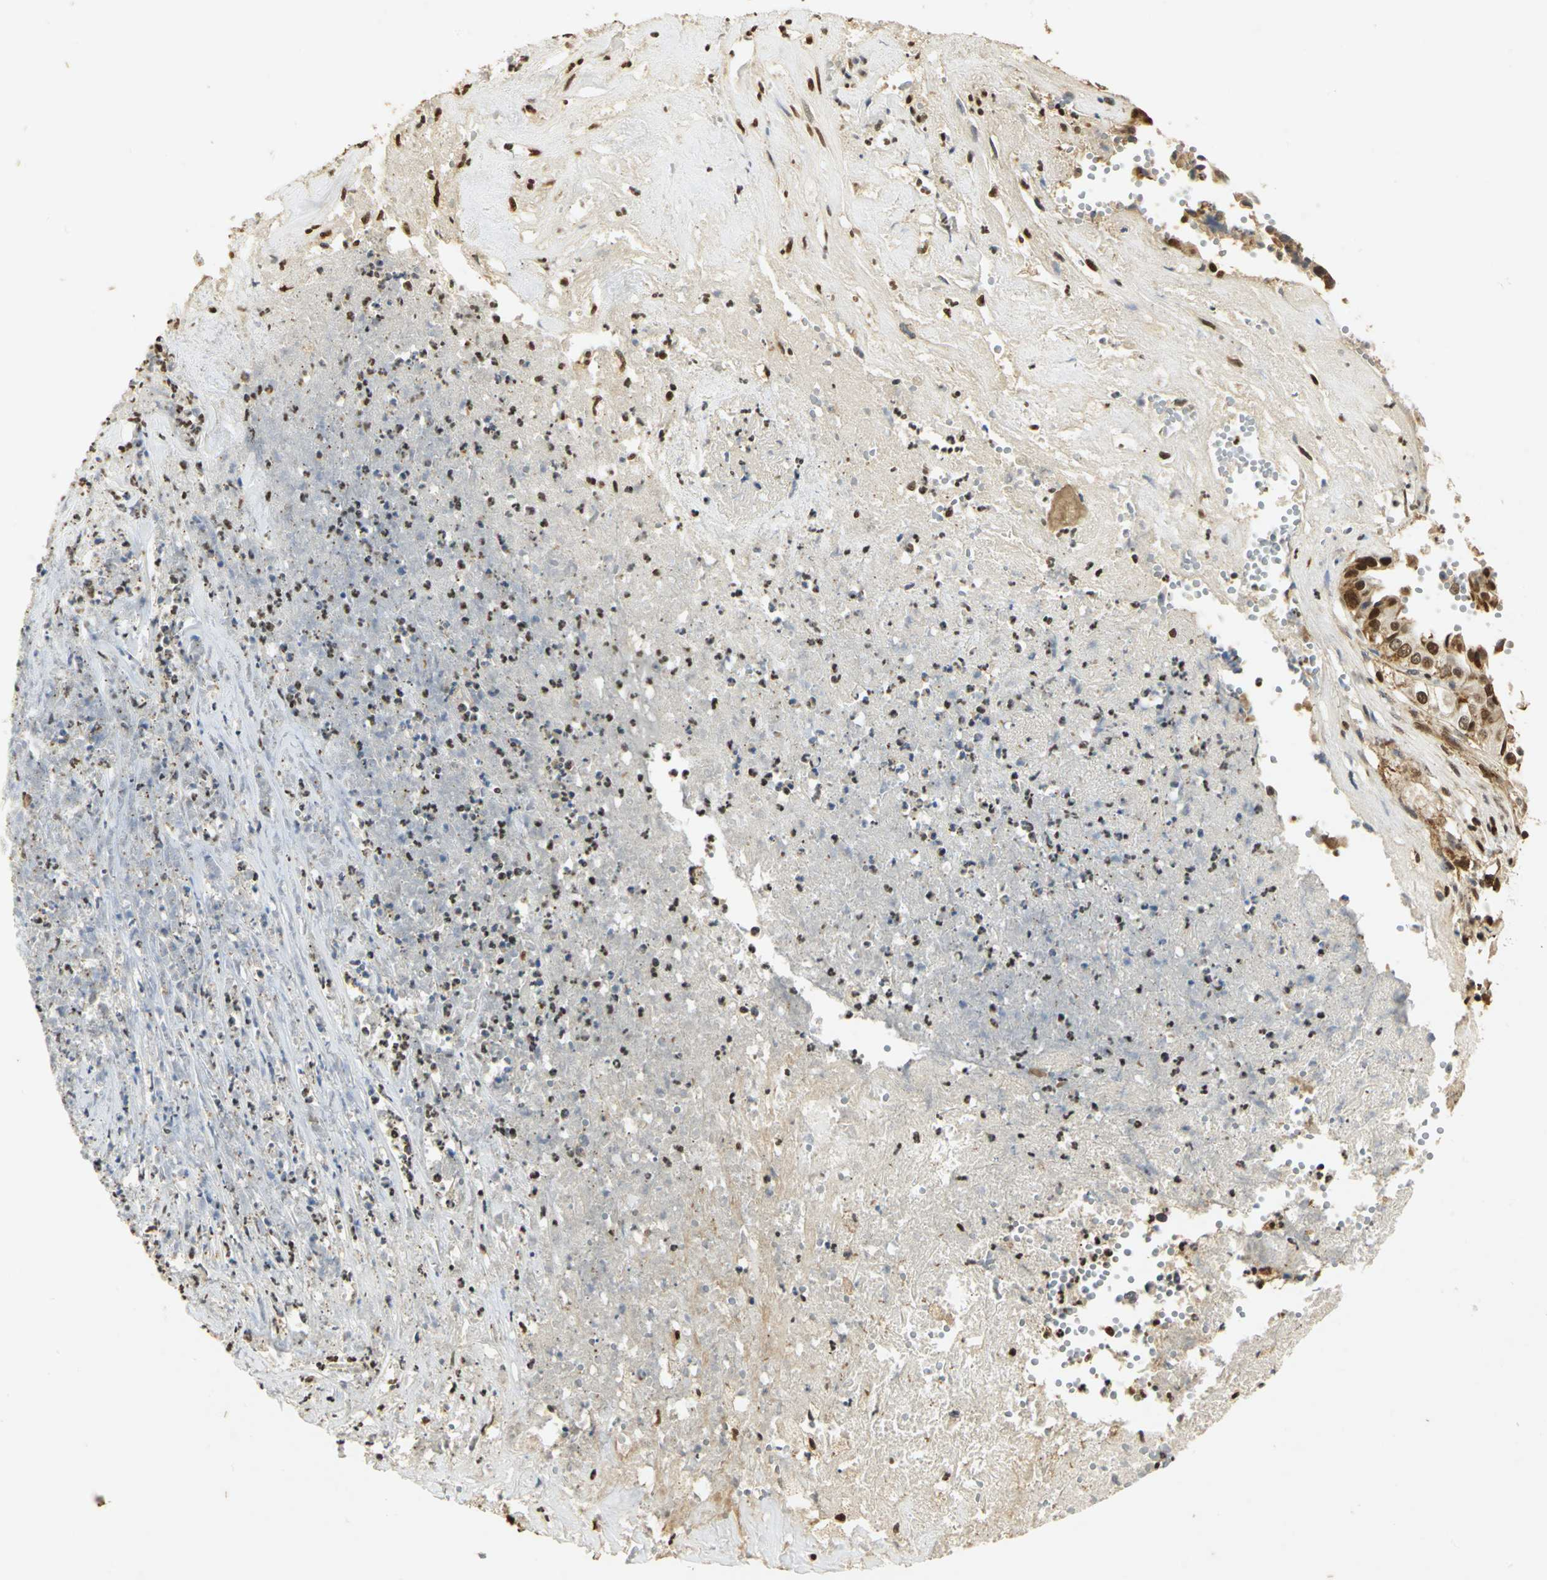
{"staining": {"intensity": "strong", "quantity": "25%-75%", "location": "cytoplasmic/membranous,nuclear"}, "tissue": "liver cancer", "cell_type": "Tumor cells", "image_type": "cancer", "snomed": [{"axis": "morphology", "description": "Cholangiocarcinoma"}, {"axis": "topography", "description": "Liver"}], "caption": "Immunohistochemical staining of liver cholangiocarcinoma displays strong cytoplasmic/membranous and nuclear protein staining in approximately 25%-75% of tumor cells. (Stains: DAB (3,3'-diaminobenzidine) in brown, nuclei in blue, Microscopy: brightfield microscopy at high magnification).", "gene": "SET", "patient": {"sex": "female", "age": 61}}